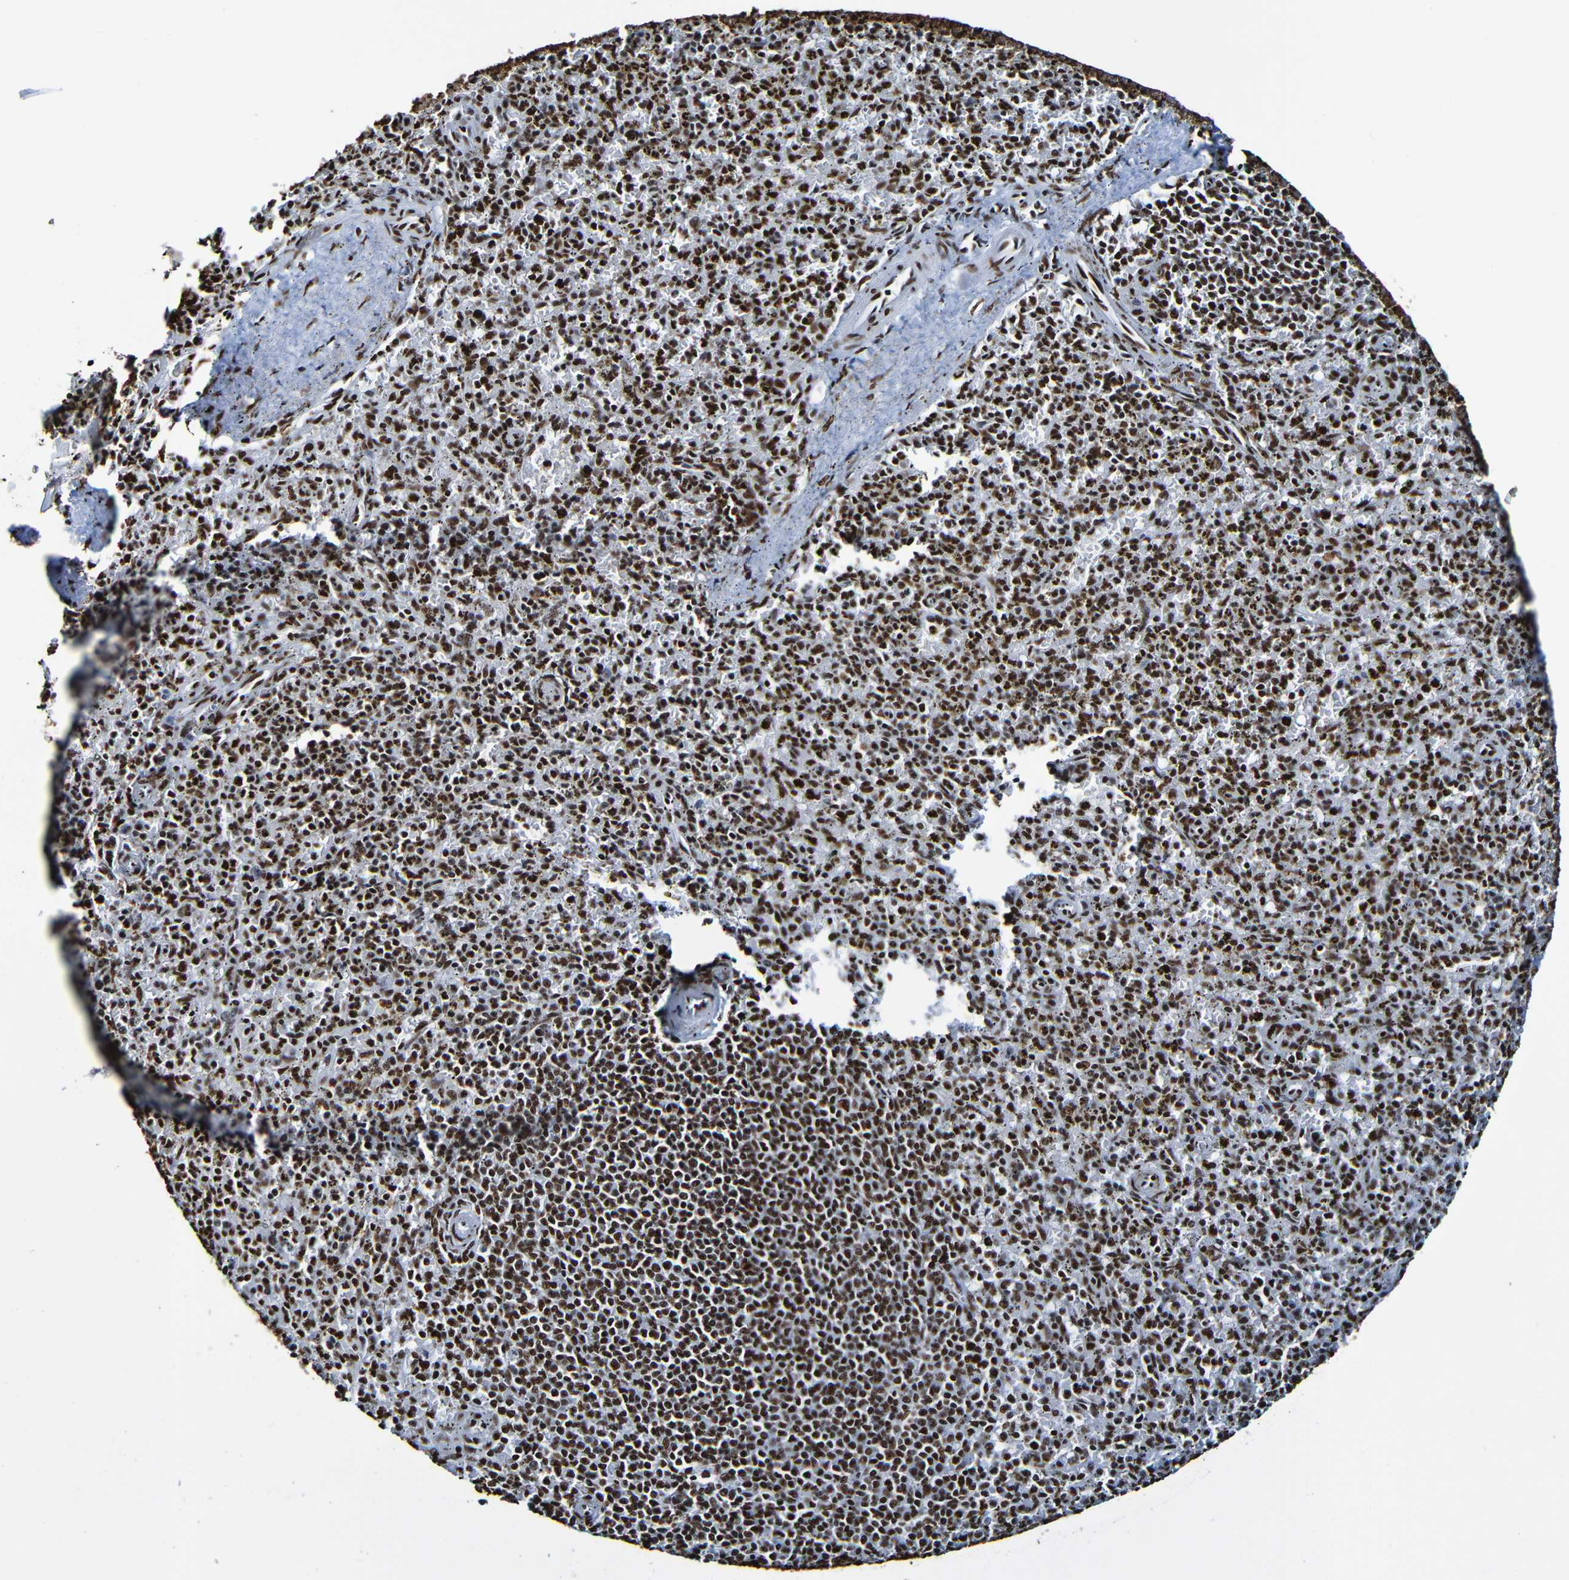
{"staining": {"intensity": "strong", "quantity": ">75%", "location": "nuclear"}, "tissue": "spleen", "cell_type": "Cells in red pulp", "image_type": "normal", "snomed": [{"axis": "morphology", "description": "Normal tissue, NOS"}, {"axis": "topography", "description": "Spleen"}], "caption": "The image reveals immunohistochemical staining of benign spleen. There is strong nuclear positivity is present in about >75% of cells in red pulp. The protein is stained brown, and the nuclei are stained in blue (DAB (3,3'-diaminobenzidine) IHC with brightfield microscopy, high magnification).", "gene": "SRSF3", "patient": {"sex": "male", "age": 72}}